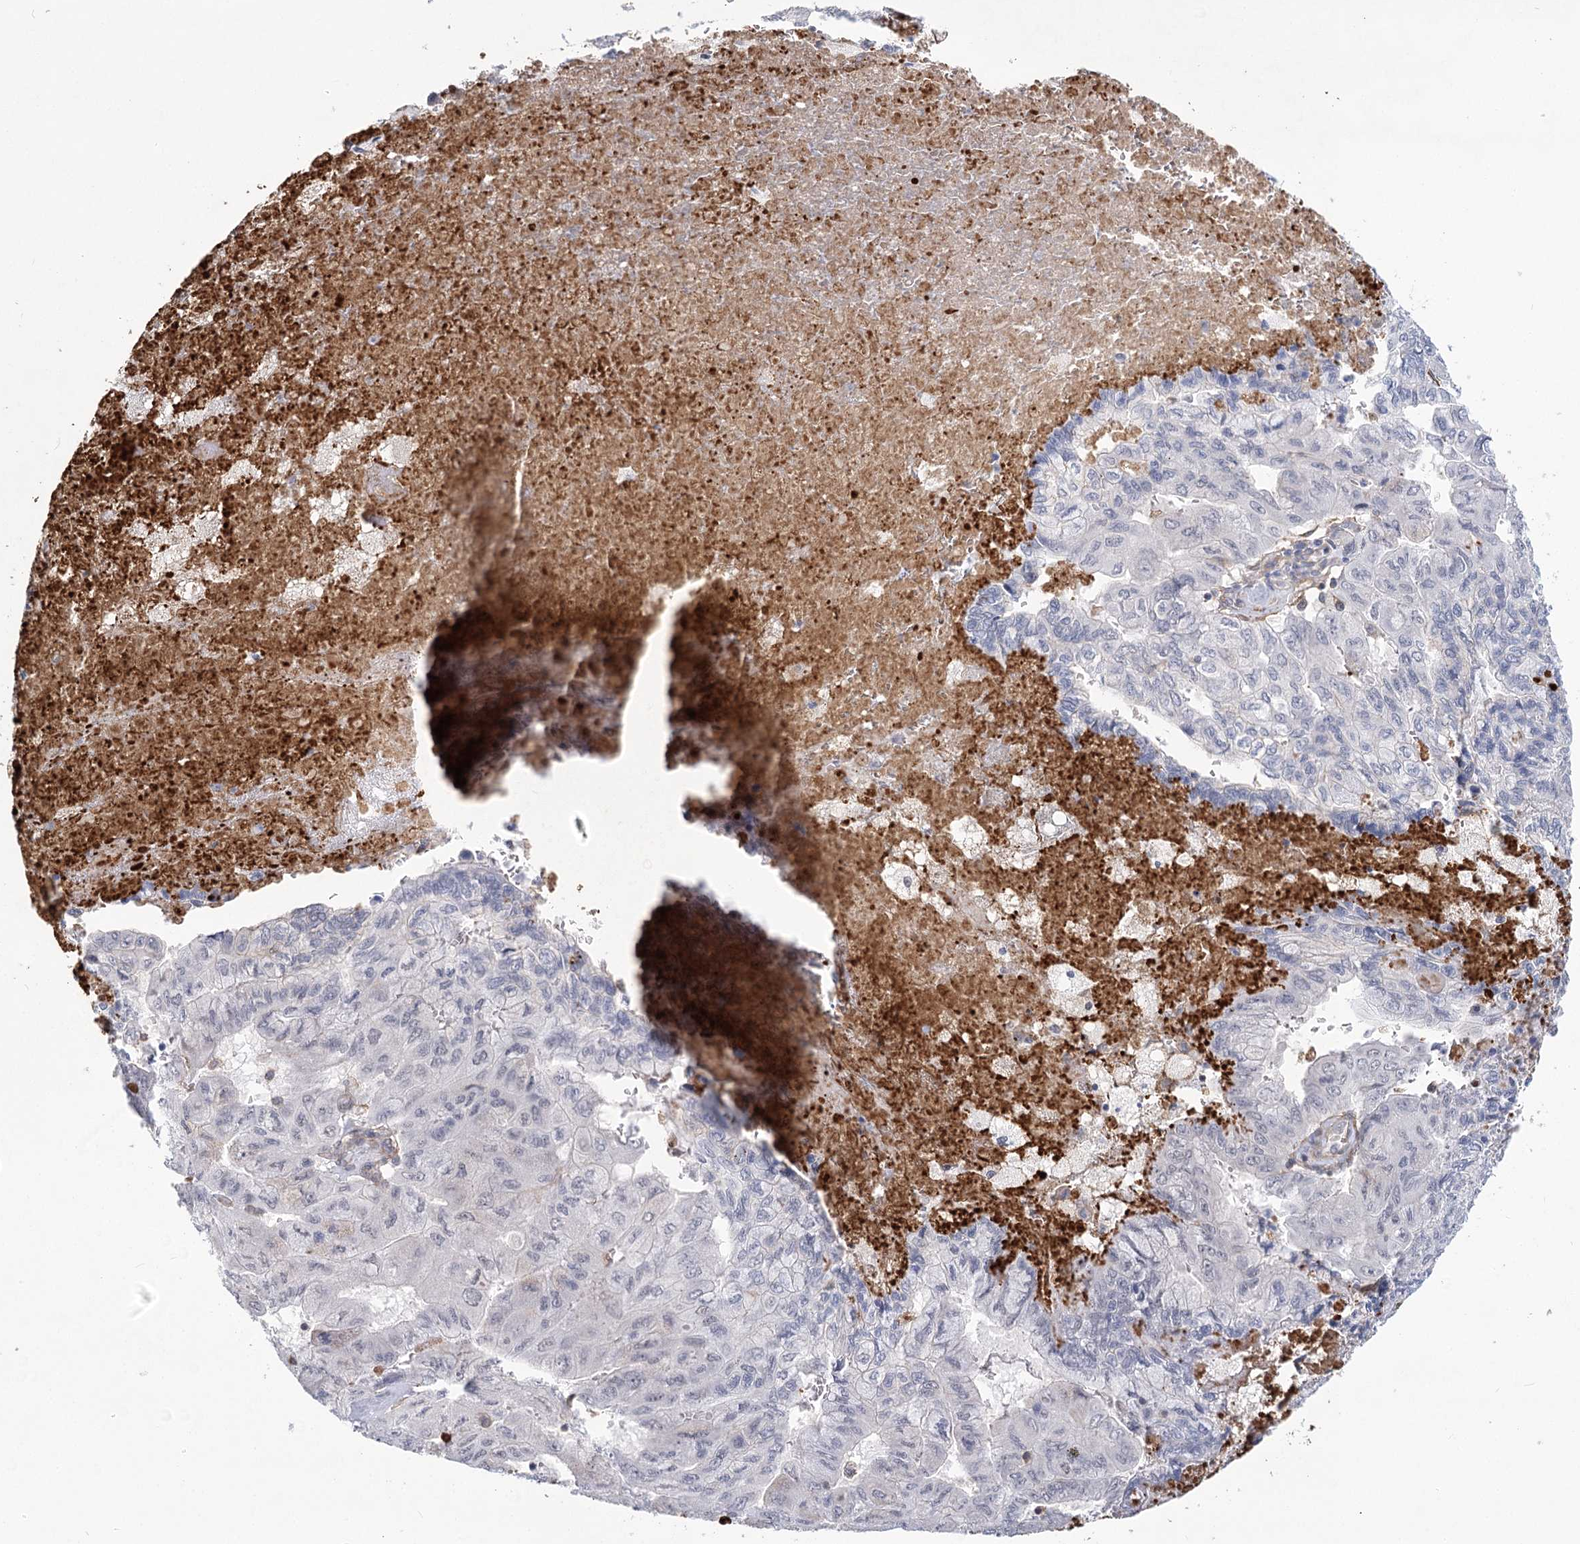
{"staining": {"intensity": "negative", "quantity": "none", "location": "none"}, "tissue": "pancreatic cancer", "cell_type": "Tumor cells", "image_type": "cancer", "snomed": [{"axis": "morphology", "description": "Adenocarcinoma, NOS"}, {"axis": "topography", "description": "Pancreas"}], "caption": "The photomicrograph displays no staining of tumor cells in adenocarcinoma (pancreatic).", "gene": "TMEM218", "patient": {"sex": "male", "age": 51}}